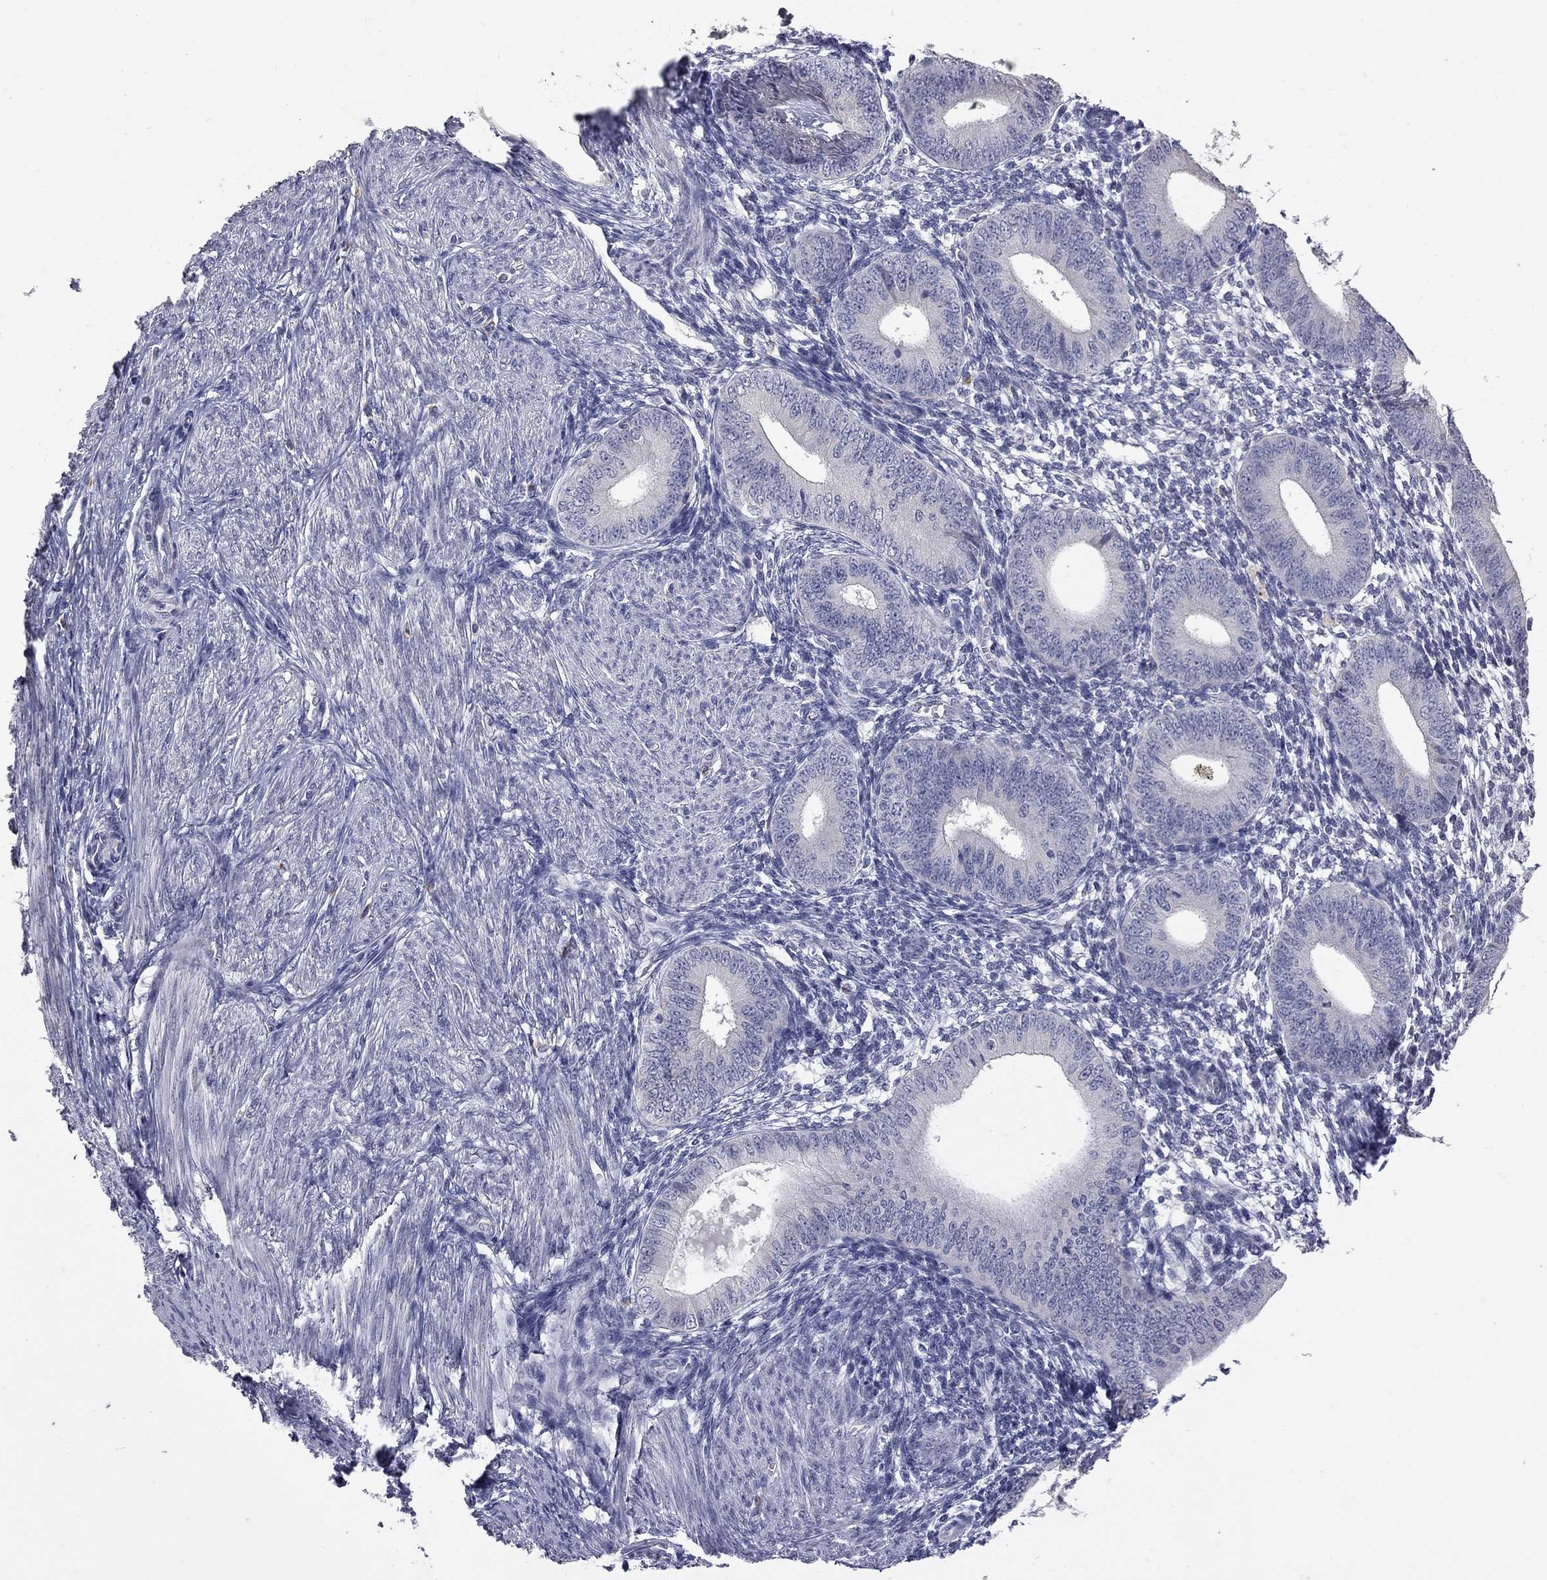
{"staining": {"intensity": "negative", "quantity": "none", "location": "none"}, "tissue": "endometrium", "cell_type": "Cells in endometrial stroma", "image_type": "normal", "snomed": [{"axis": "morphology", "description": "Normal tissue, NOS"}, {"axis": "topography", "description": "Endometrium"}], "caption": "Benign endometrium was stained to show a protein in brown. There is no significant staining in cells in endometrial stroma. Brightfield microscopy of IHC stained with DAB (brown) and hematoxylin (blue), captured at high magnification.", "gene": "NOS2", "patient": {"sex": "female", "age": 39}}